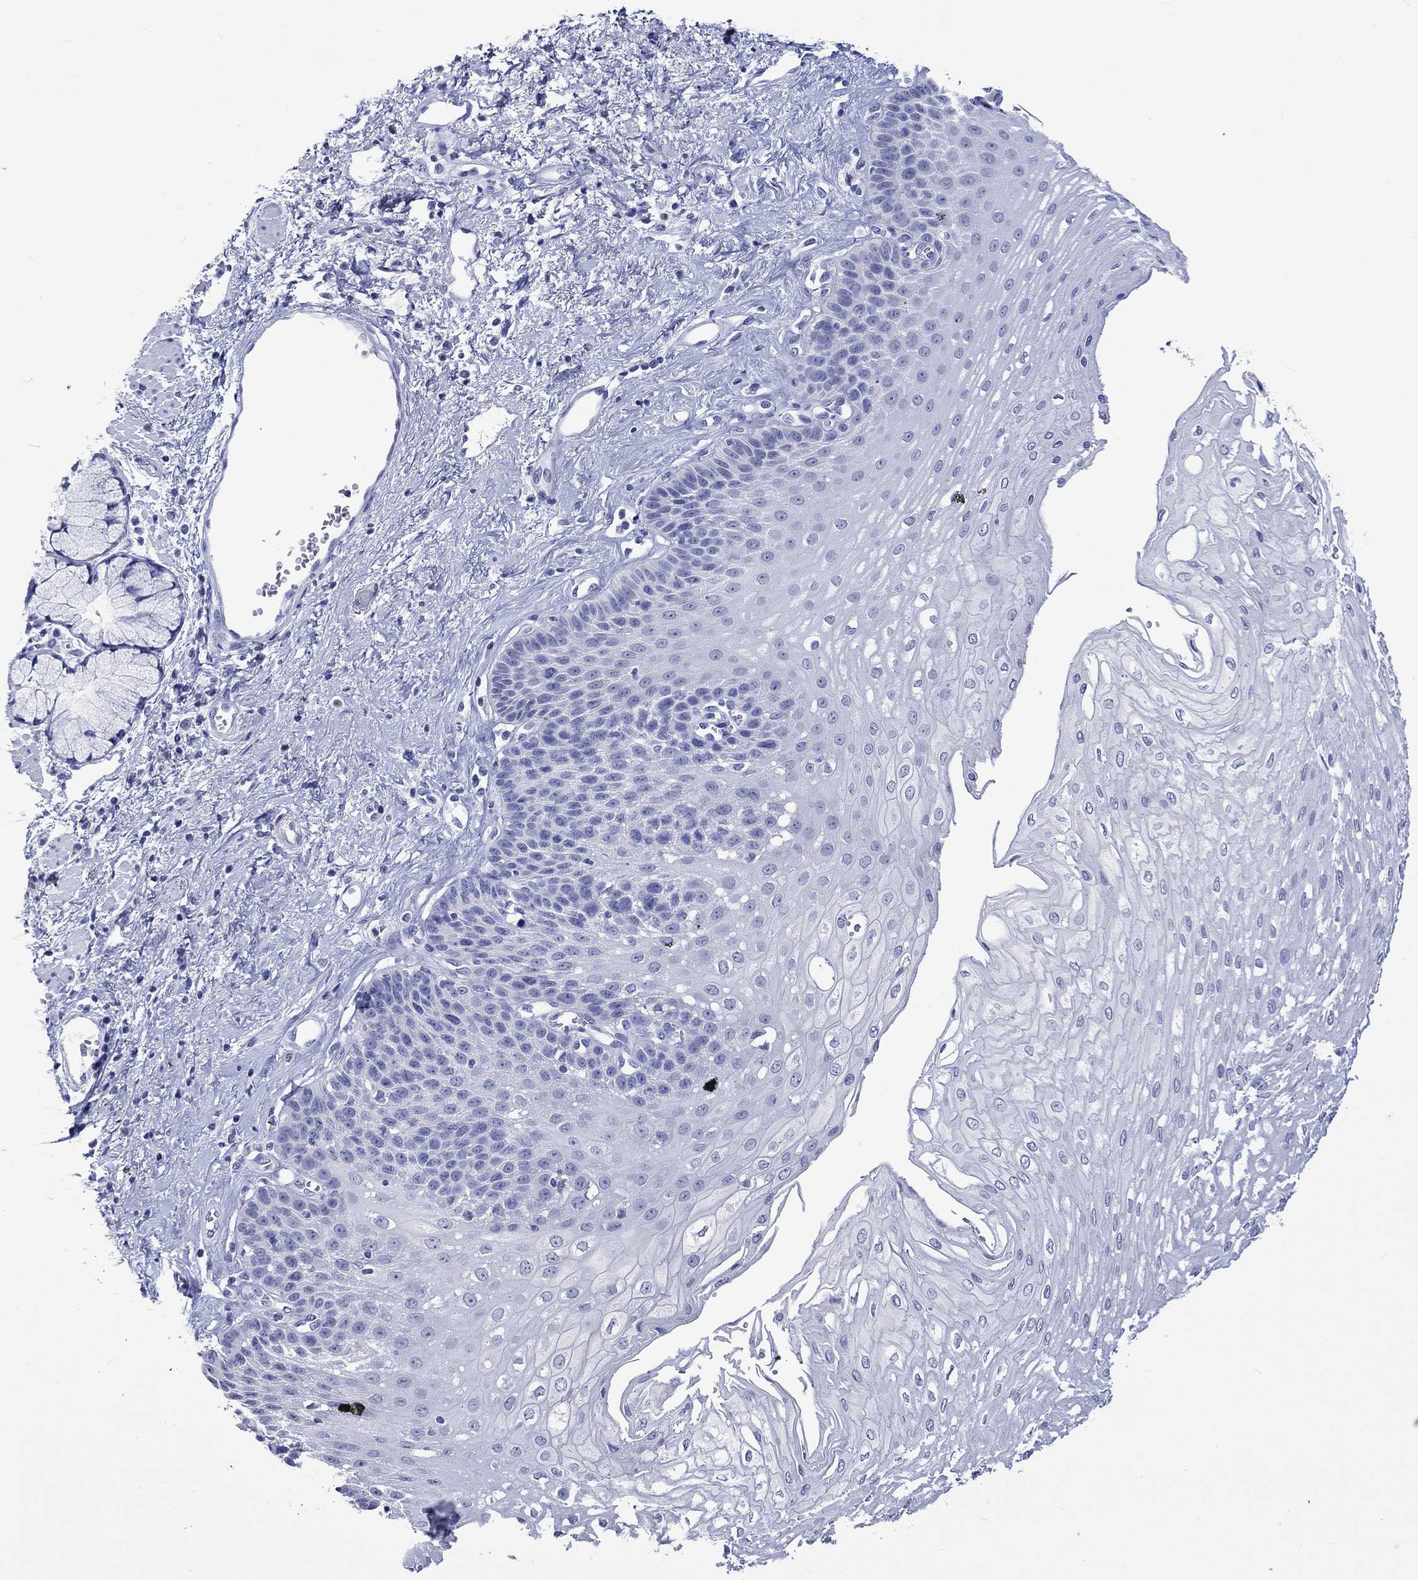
{"staining": {"intensity": "negative", "quantity": "none", "location": "none"}, "tissue": "esophagus", "cell_type": "Squamous epithelial cells", "image_type": "normal", "snomed": [{"axis": "morphology", "description": "Normal tissue, NOS"}, {"axis": "topography", "description": "Esophagus"}], "caption": "The immunohistochemistry (IHC) histopathology image has no significant expression in squamous epithelial cells of esophagus. (Brightfield microscopy of DAB (3,3'-diaminobenzidine) IHC at high magnification).", "gene": "KLHL35", "patient": {"sex": "female", "age": 62}}